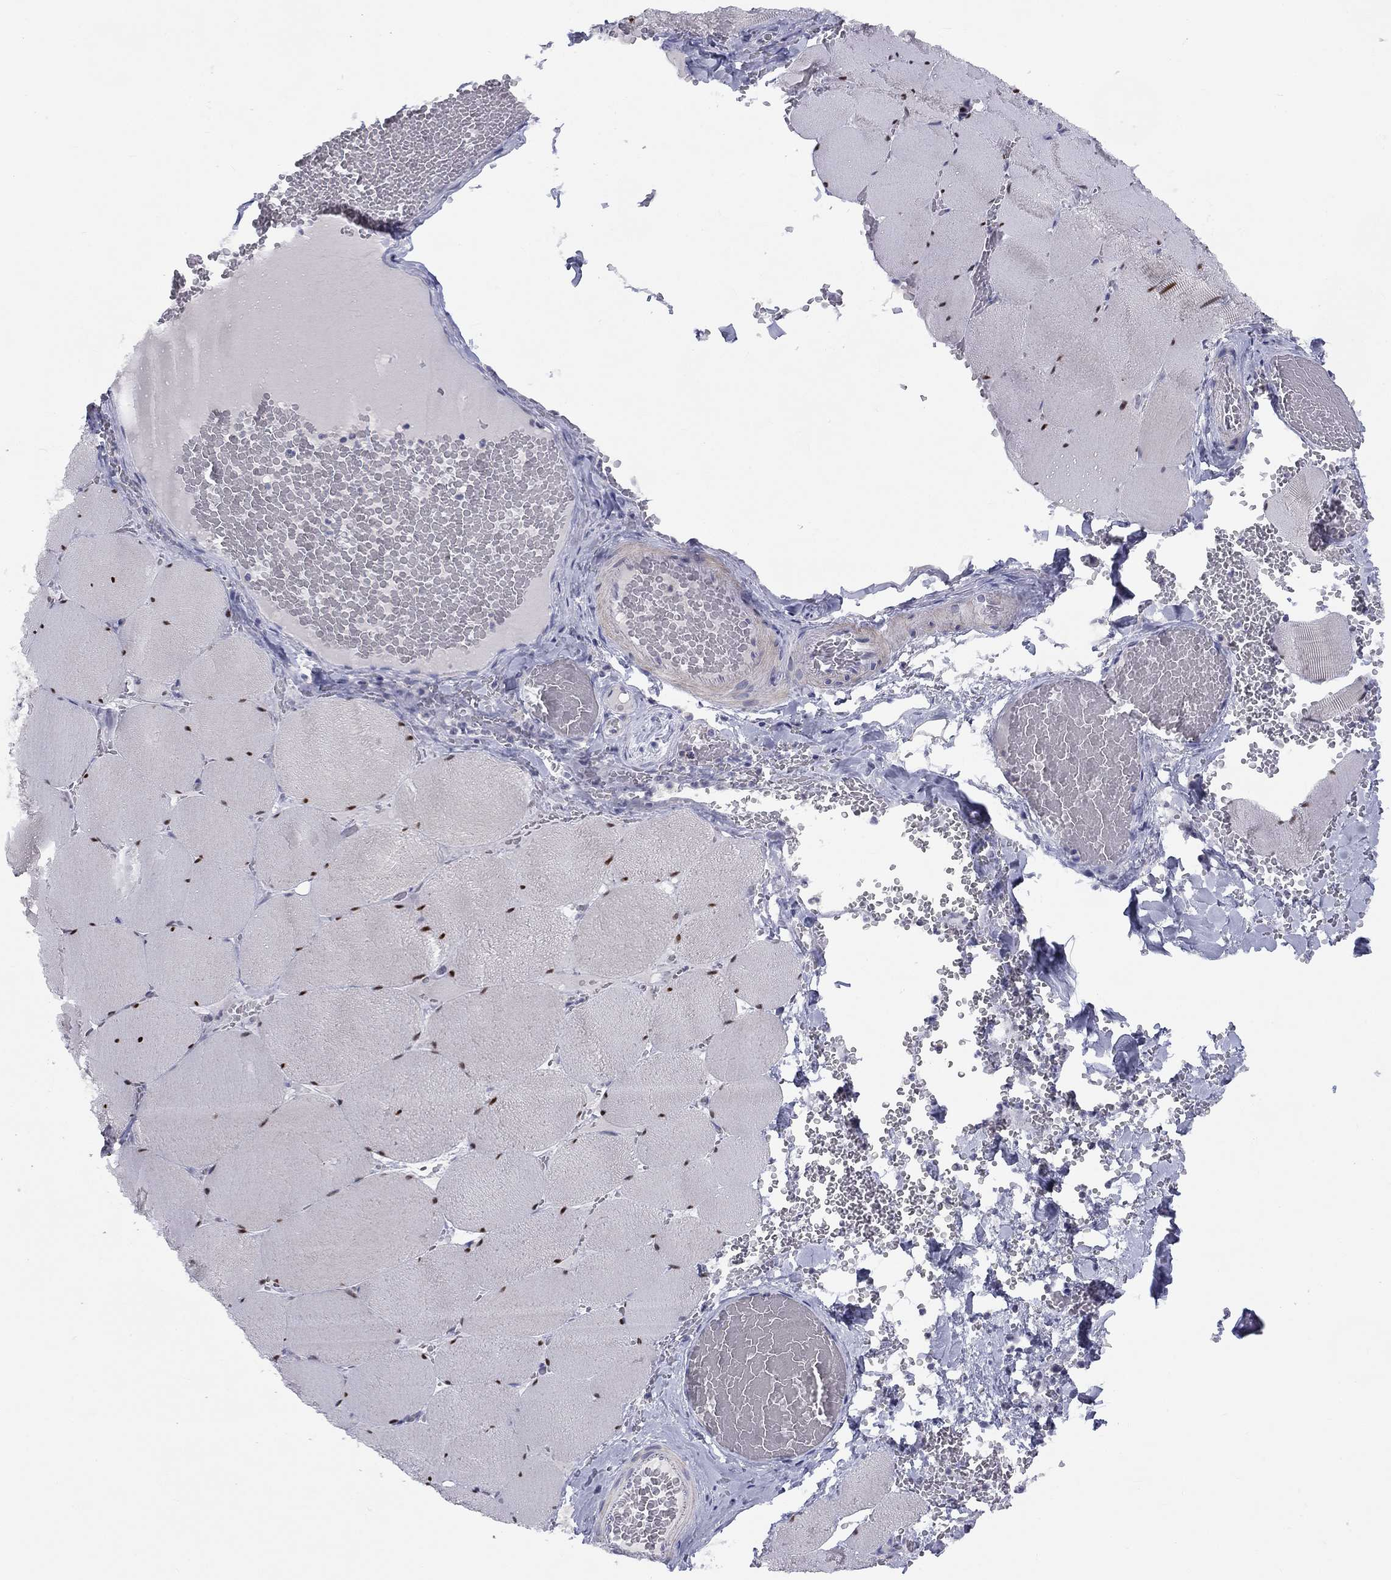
{"staining": {"intensity": "negative", "quantity": "none", "location": "none"}, "tissue": "skeletal muscle", "cell_type": "Myocytes", "image_type": "normal", "snomed": [{"axis": "morphology", "description": "Normal tissue, NOS"}, {"axis": "morphology", "description": "Malignant melanoma, Metastatic site"}, {"axis": "topography", "description": "Skeletal muscle"}], "caption": "DAB (3,3'-diaminobenzidine) immunohistochemical staining of normal human skeletal muscle shows no significant staining in myocytes. (DAB IHC visualized using brightfield microscopy, high magnification).", "gene": "CACNA1A", "patient": {"sex": "male", "age": 50}}